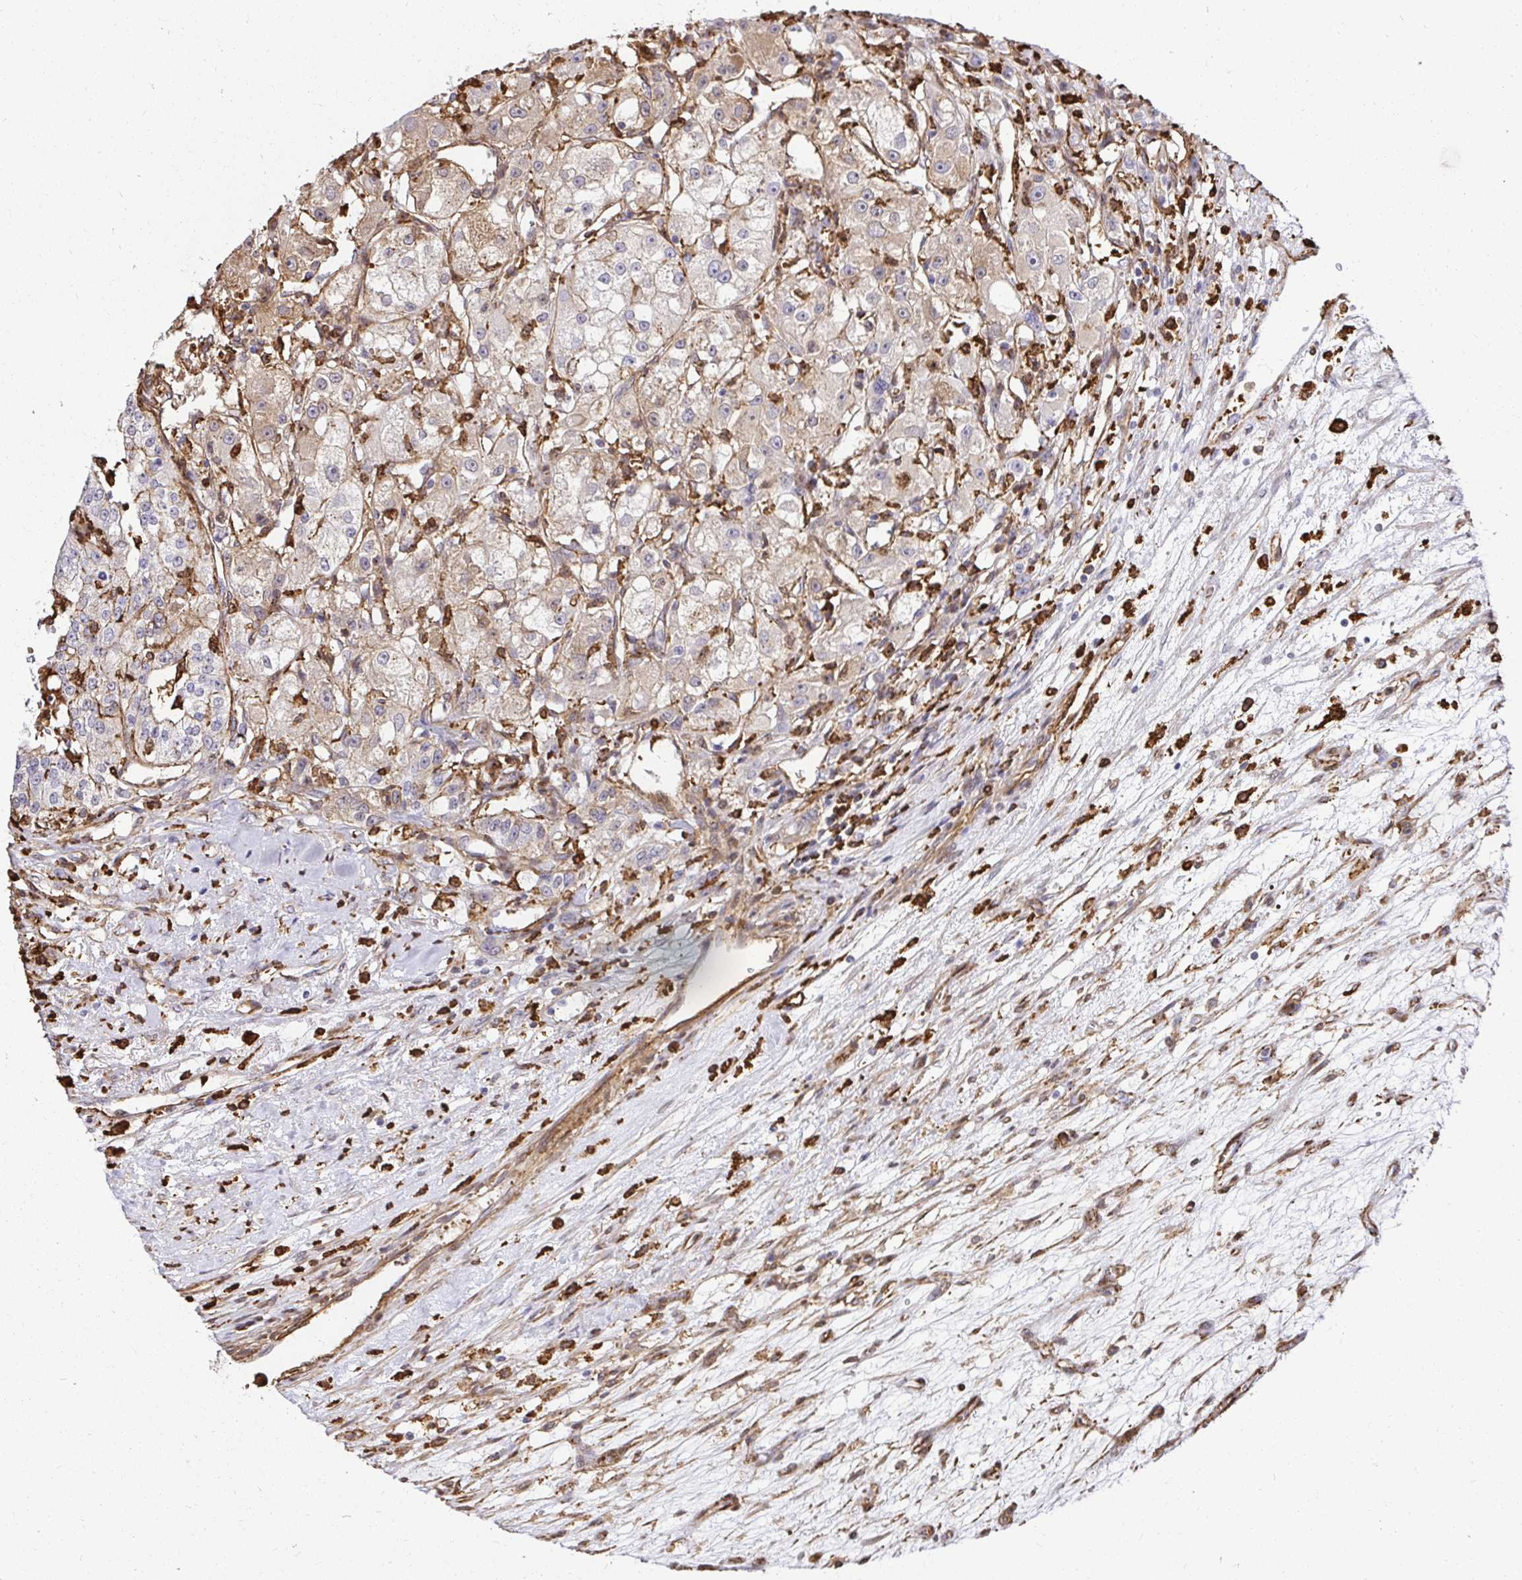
{"staining": {"intensity": "weak", "quantity": ">75%", "location": "cytoplasmic/membranous"}, "tissue": "renal cancer", "cell_type": "Tumor cells", "image_type": "cancer", "snomed": [{"axis": "morphology", "description": "Adenocarcinoma, NOS"}, {"axis": "topography", "description": "Kidney"}], "caption": "A photomicrograph of adenocarcinoma (renal) stained for a protein shows weak cytoplasmic/membranous brown staining in tumor cells.", "gene": "GSN", "patient": {"sex": "female", "age": 63}}